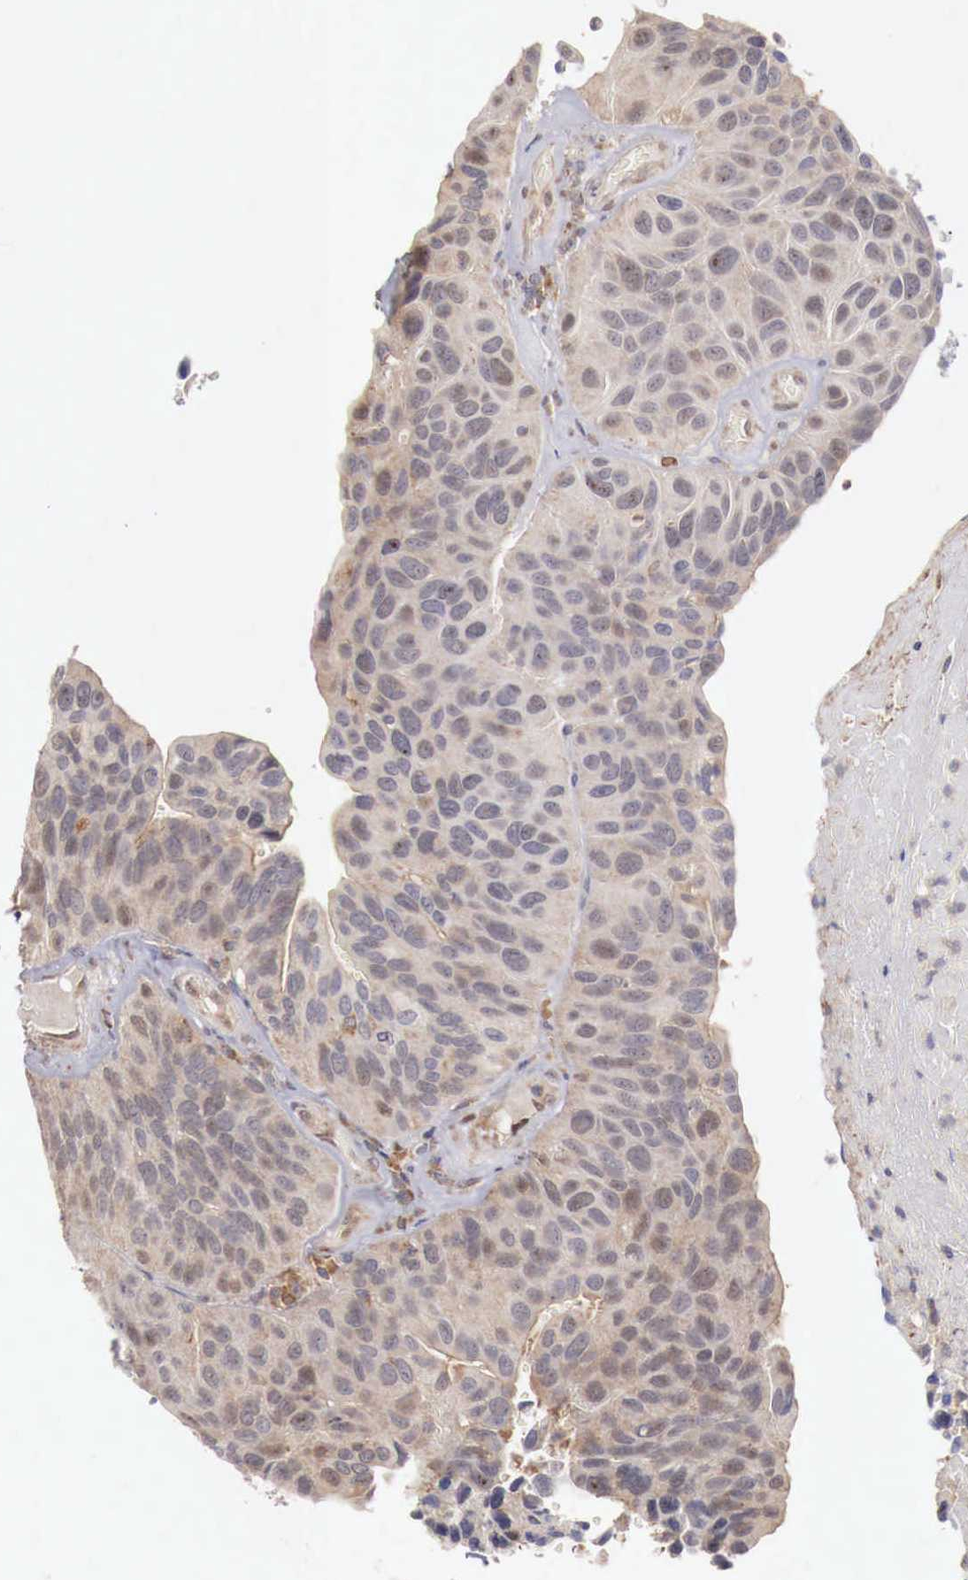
{"staining": {"intensity": "negative", "quantity": "none", "location": "none"}, "tissue": "urothelial cancer", "cell_type": "Tumor cells", "image_type": "cancer", "snomed": [{"axis": "morphology", "description": "Urothelial carcinoma, High grade"}, {"axis": "topography", "description": "Urinary bladder"}], "caption": "Tumor cells show no significant positivity in urothelial cancer.", "gene": "KHDRBS2", "patient": {"sex": "male", "age": 66}}